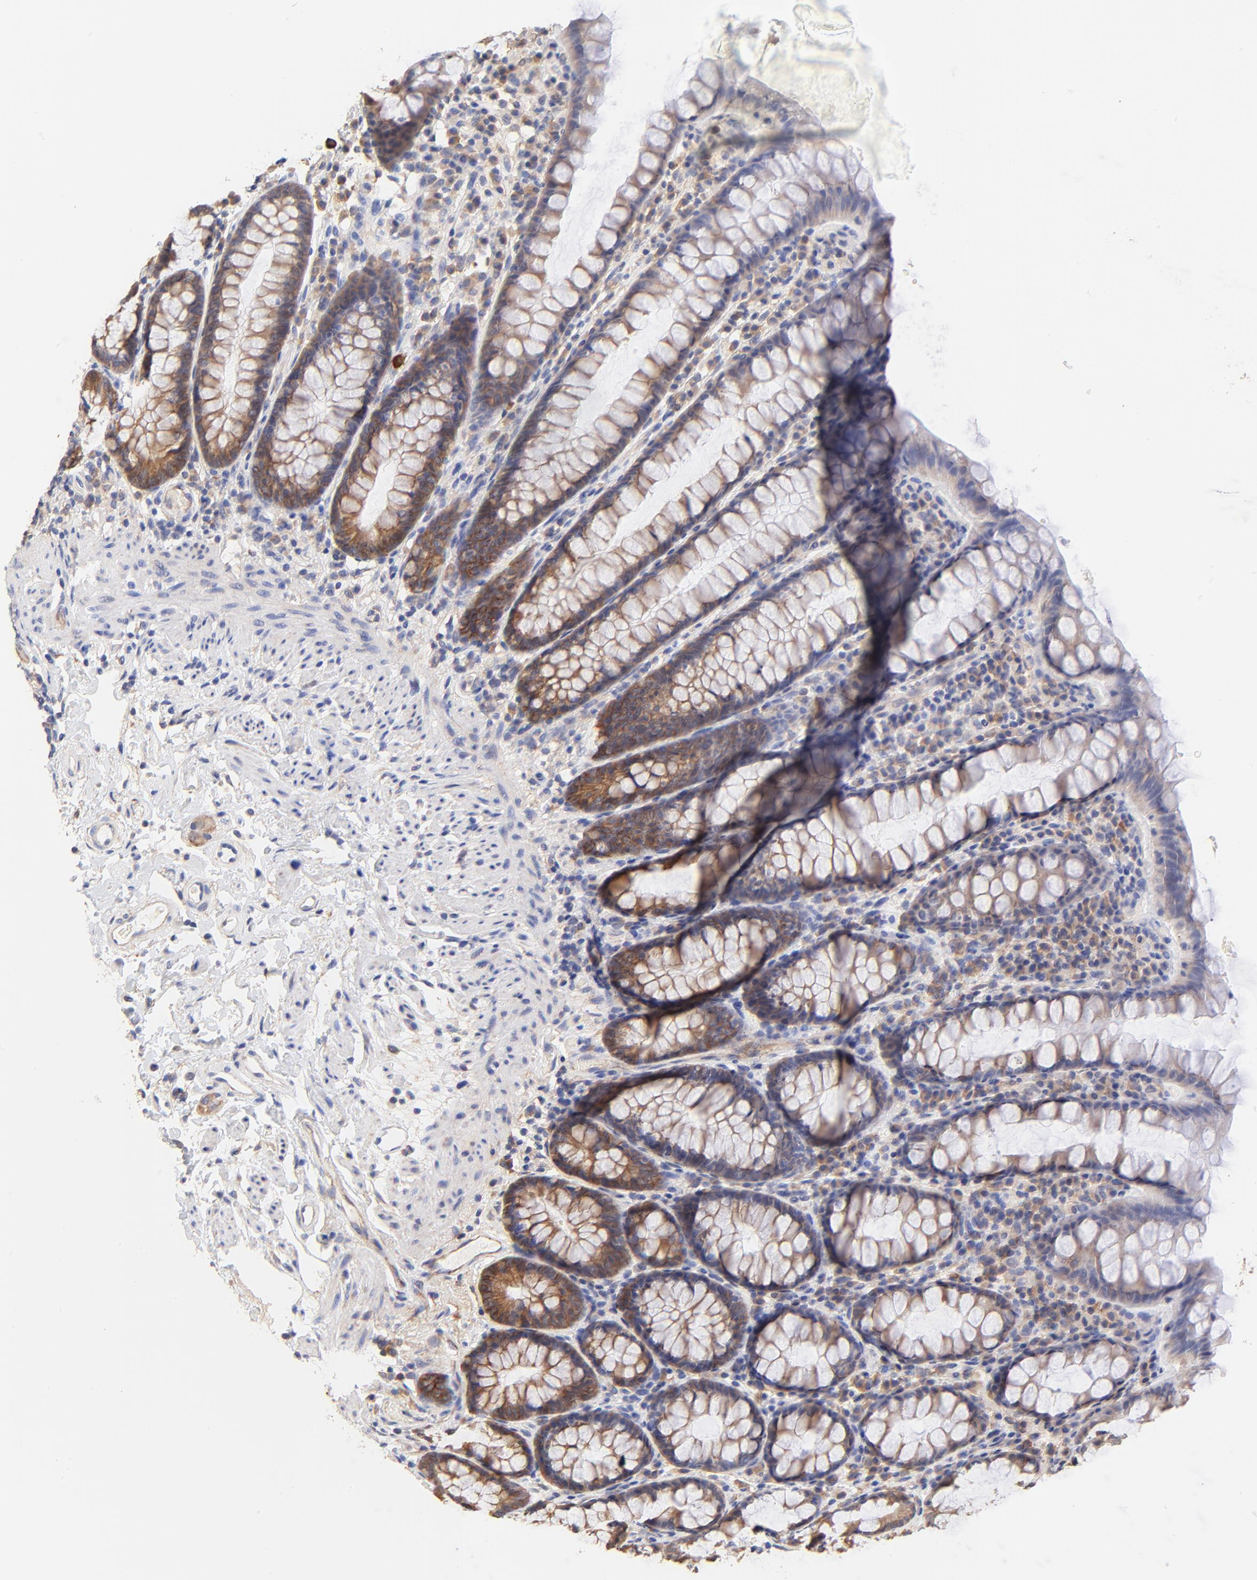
{"staining": {"intensity": "moderate", "quantity": ">75%", "location": "cytoplasmic/membranous"}, "tissue": "rectum", "cell_type": "Glandular cells", "image_type": "normal", "snomed": [{"axis": "morphology", "description": "Normal tissue, NOS"}, {"axis": "topography", "description": "Rectum"}], "caption": "DAB immunohistochemical staining of unremarkable human rectum reveals moderate cytoplasmic/membranous protein staining in approximately >75% of glandular cells. (DAB (3,3'-diaminobenzidine) IHC with brightfield microscopy, high magnification).", "gene": "PTK7", "patient": {"sex": "male", "age": 92}}